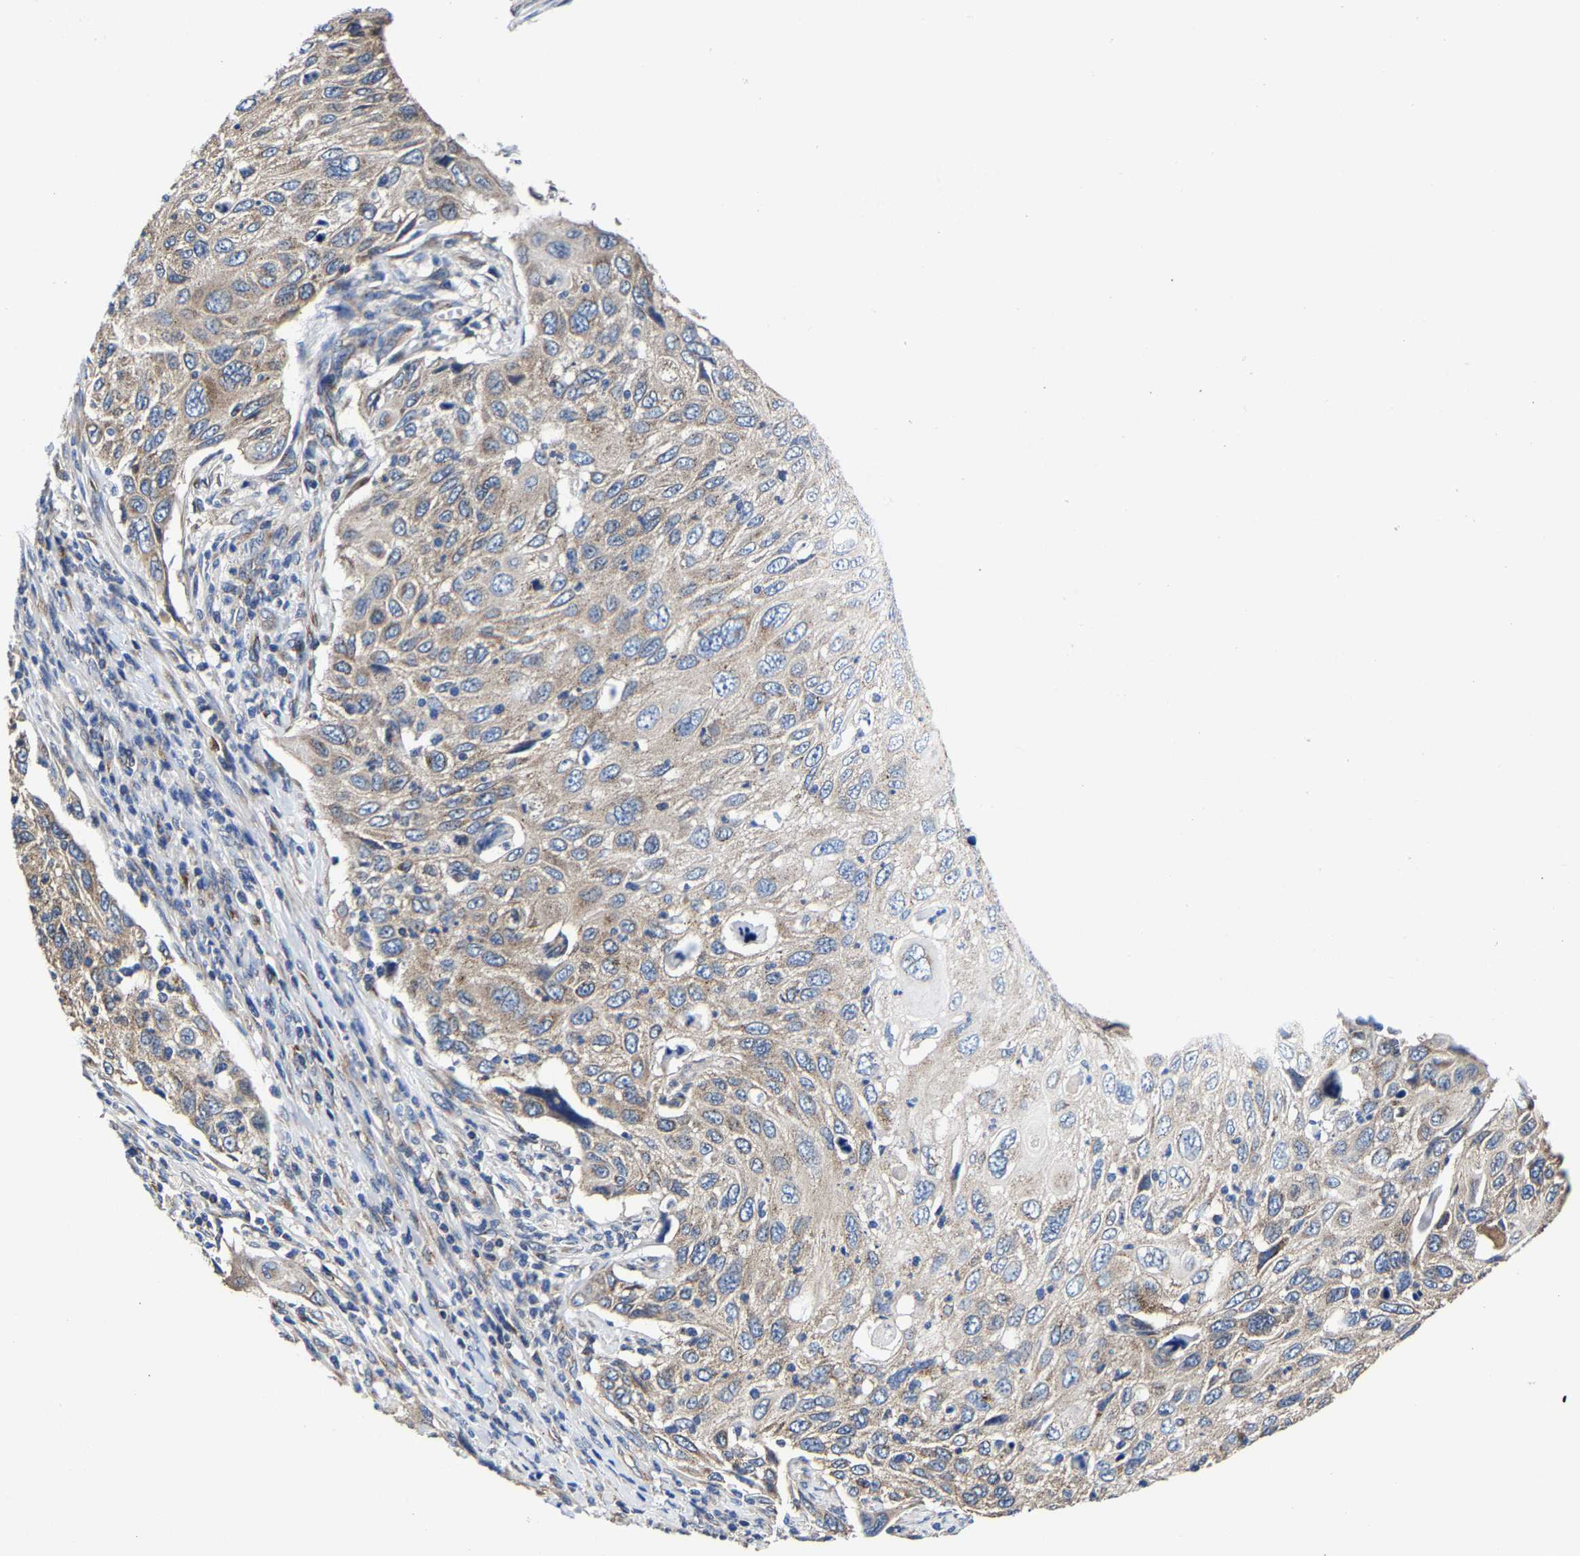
{"staining": {"intensity": "moderate", "quantity": "25%-75%", "location": "cytoplasmic/membranous"}, "tissue": "cervical cancer", "cell_type": "Tumor cells", "image_type": "cancer", "snomed": [{"axis": "morphology", "description": "Squamous cell carcinoma, NOS"}, {"axis": "topography", "description": "Cervix"}], "caption": "Immunohistochemical staining of cervical cancer exhibits medium levels of moderate cytoplasmic/membranous staining in about 25%-75% of tumor cells.", "gene": "EBAG9", "patient": {"sex": "female", "age": 70}}